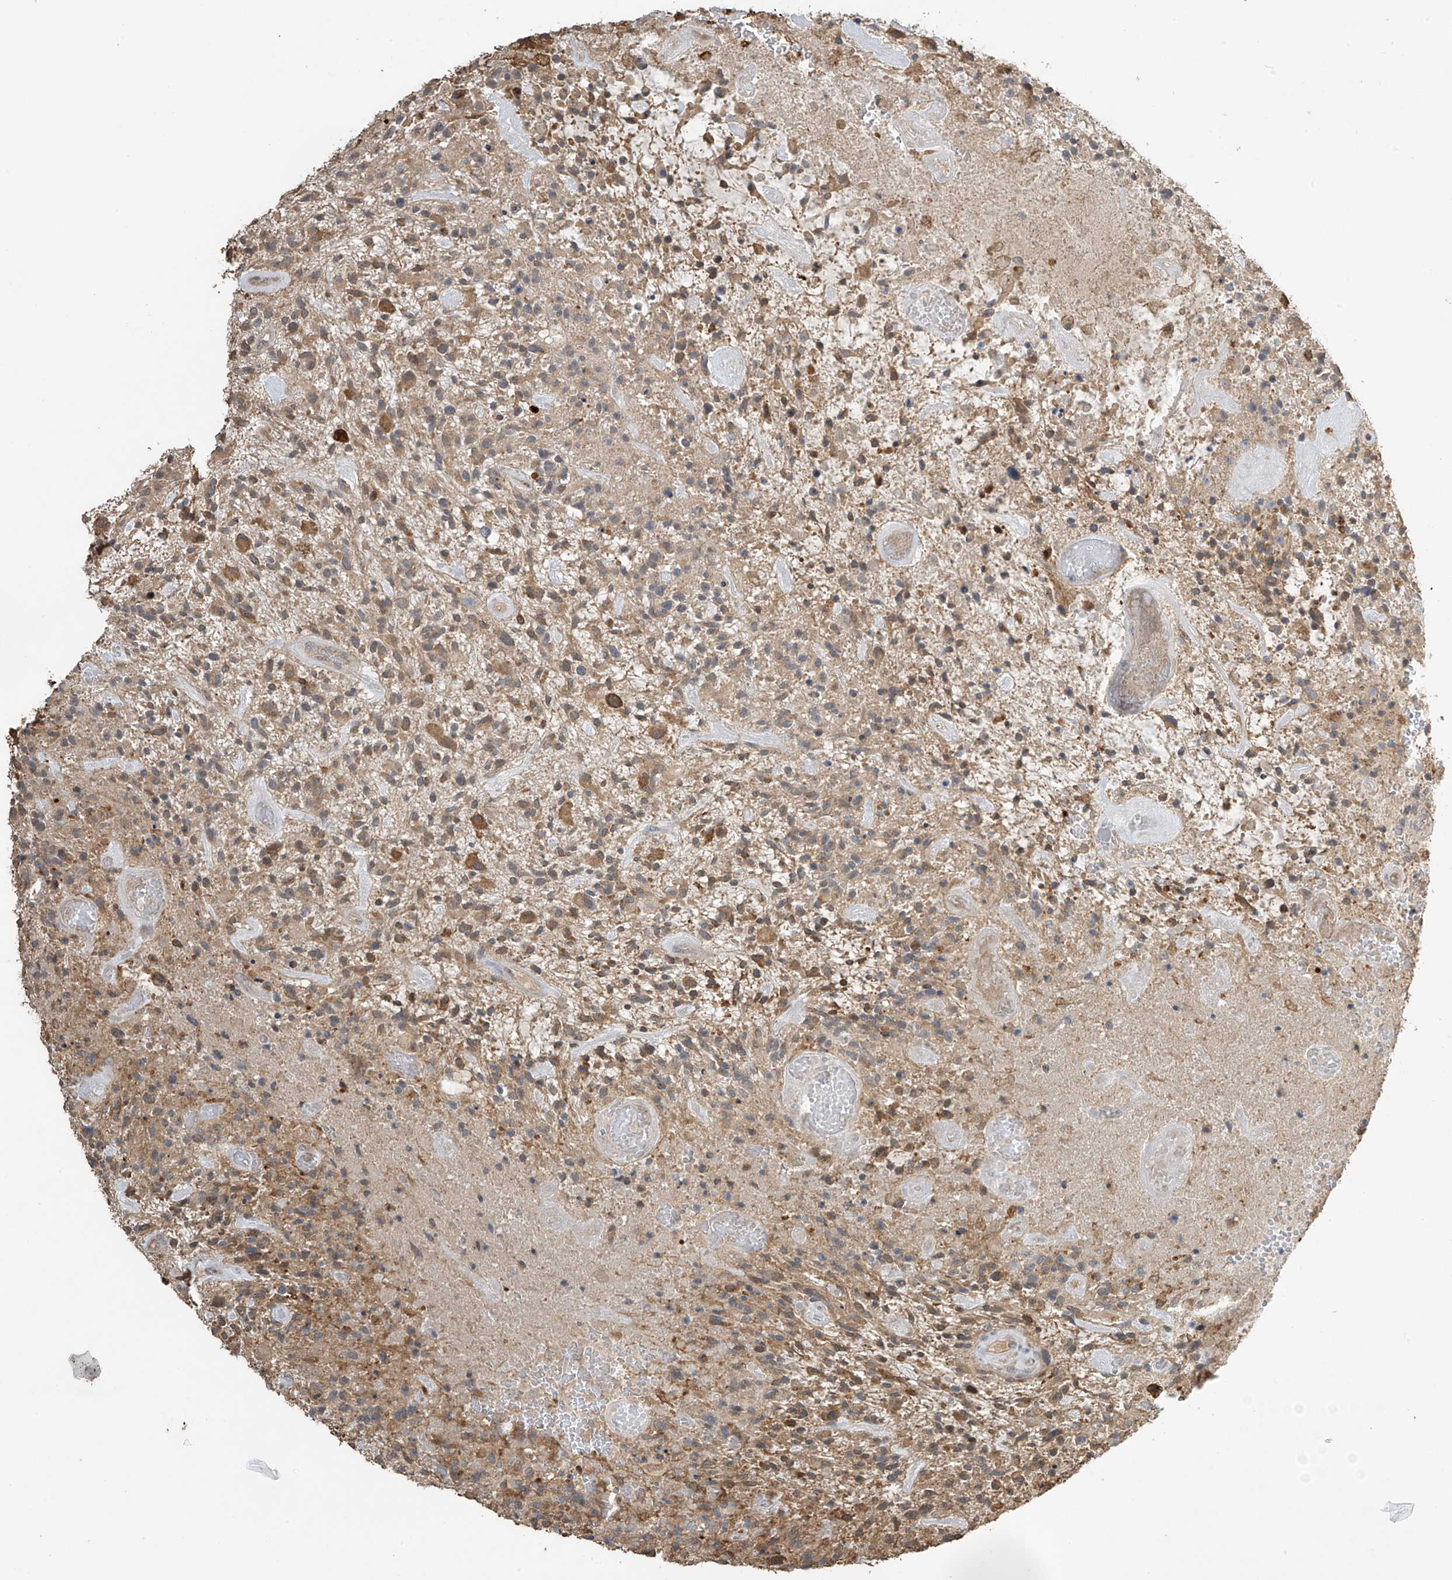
{"staining": {"intensity": "moderate", "quantity": "25%-75%", "location": "cytoplasmic/membranous"}, "tissue": "glioma", "cell_type": "Tumor cells", "image_type": "cancer", "snomed": [{"axis": "morphology", "description": "Glioma, malignant, High grade"}, {"axis": "topography", "description": "Brain"}], "caption": "Malignant glioma (high-grade) stained for a protein displays moderate cytoplasmic/membranous positivity in tumor cells.", "gene": "SLFN14", "patient": {"sex": "male", "age": 47}}